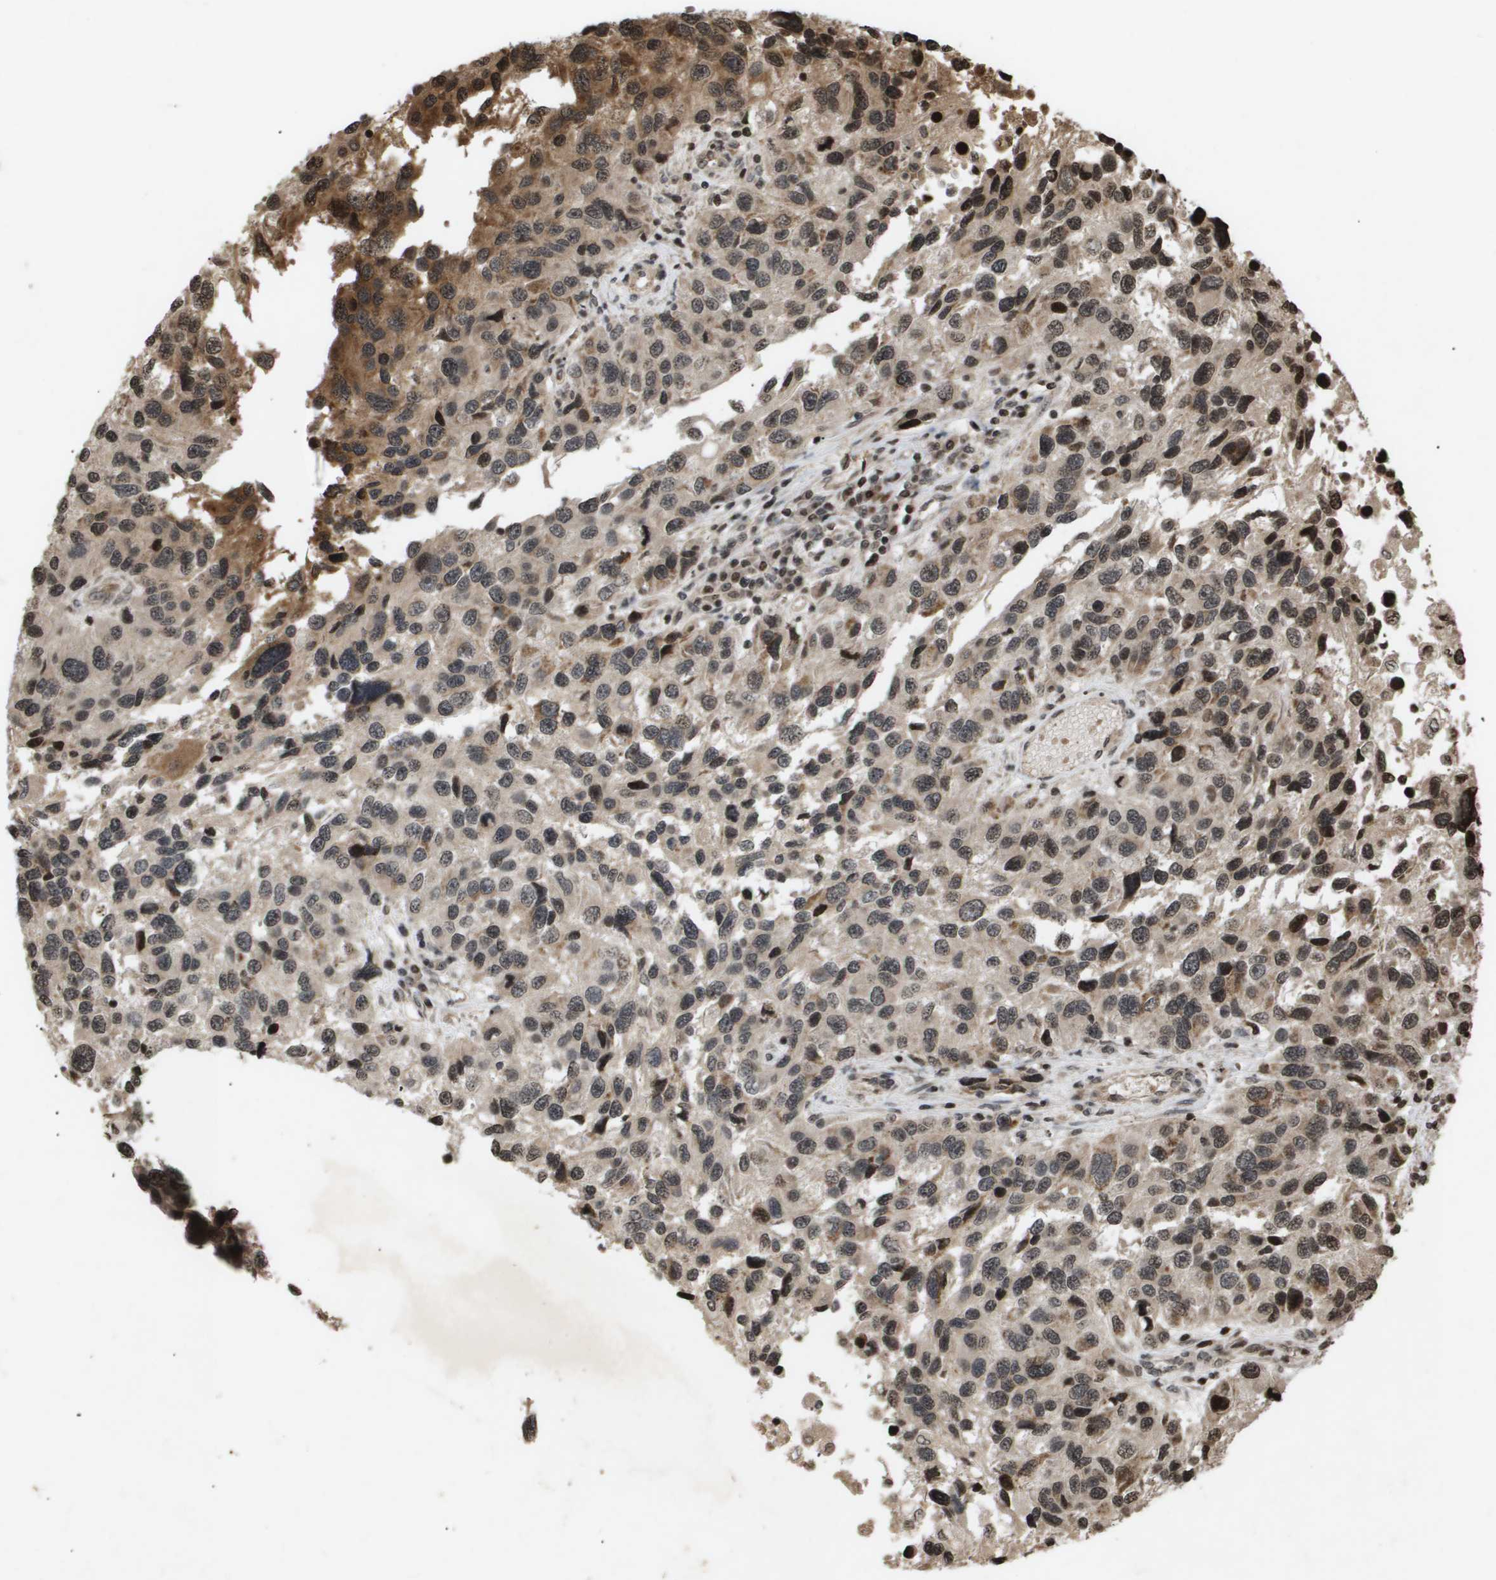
{"staining": {"intensity": "negative", "quantity": "none", "location": "none"}, "tissue": "melanoma", "cell_type": "Tumor cells", "image_type": "cancer", "snomed": [{"axis": "morphology", "description": "Malignant melanoma, NOS"}, {"axis": "topography", "description": "Skin"}], "caption": "Tumor cells show no significant protein positivity in melanoma.", "gene": "HSPA6", "patient": {"sex": "male", "age": 53}}